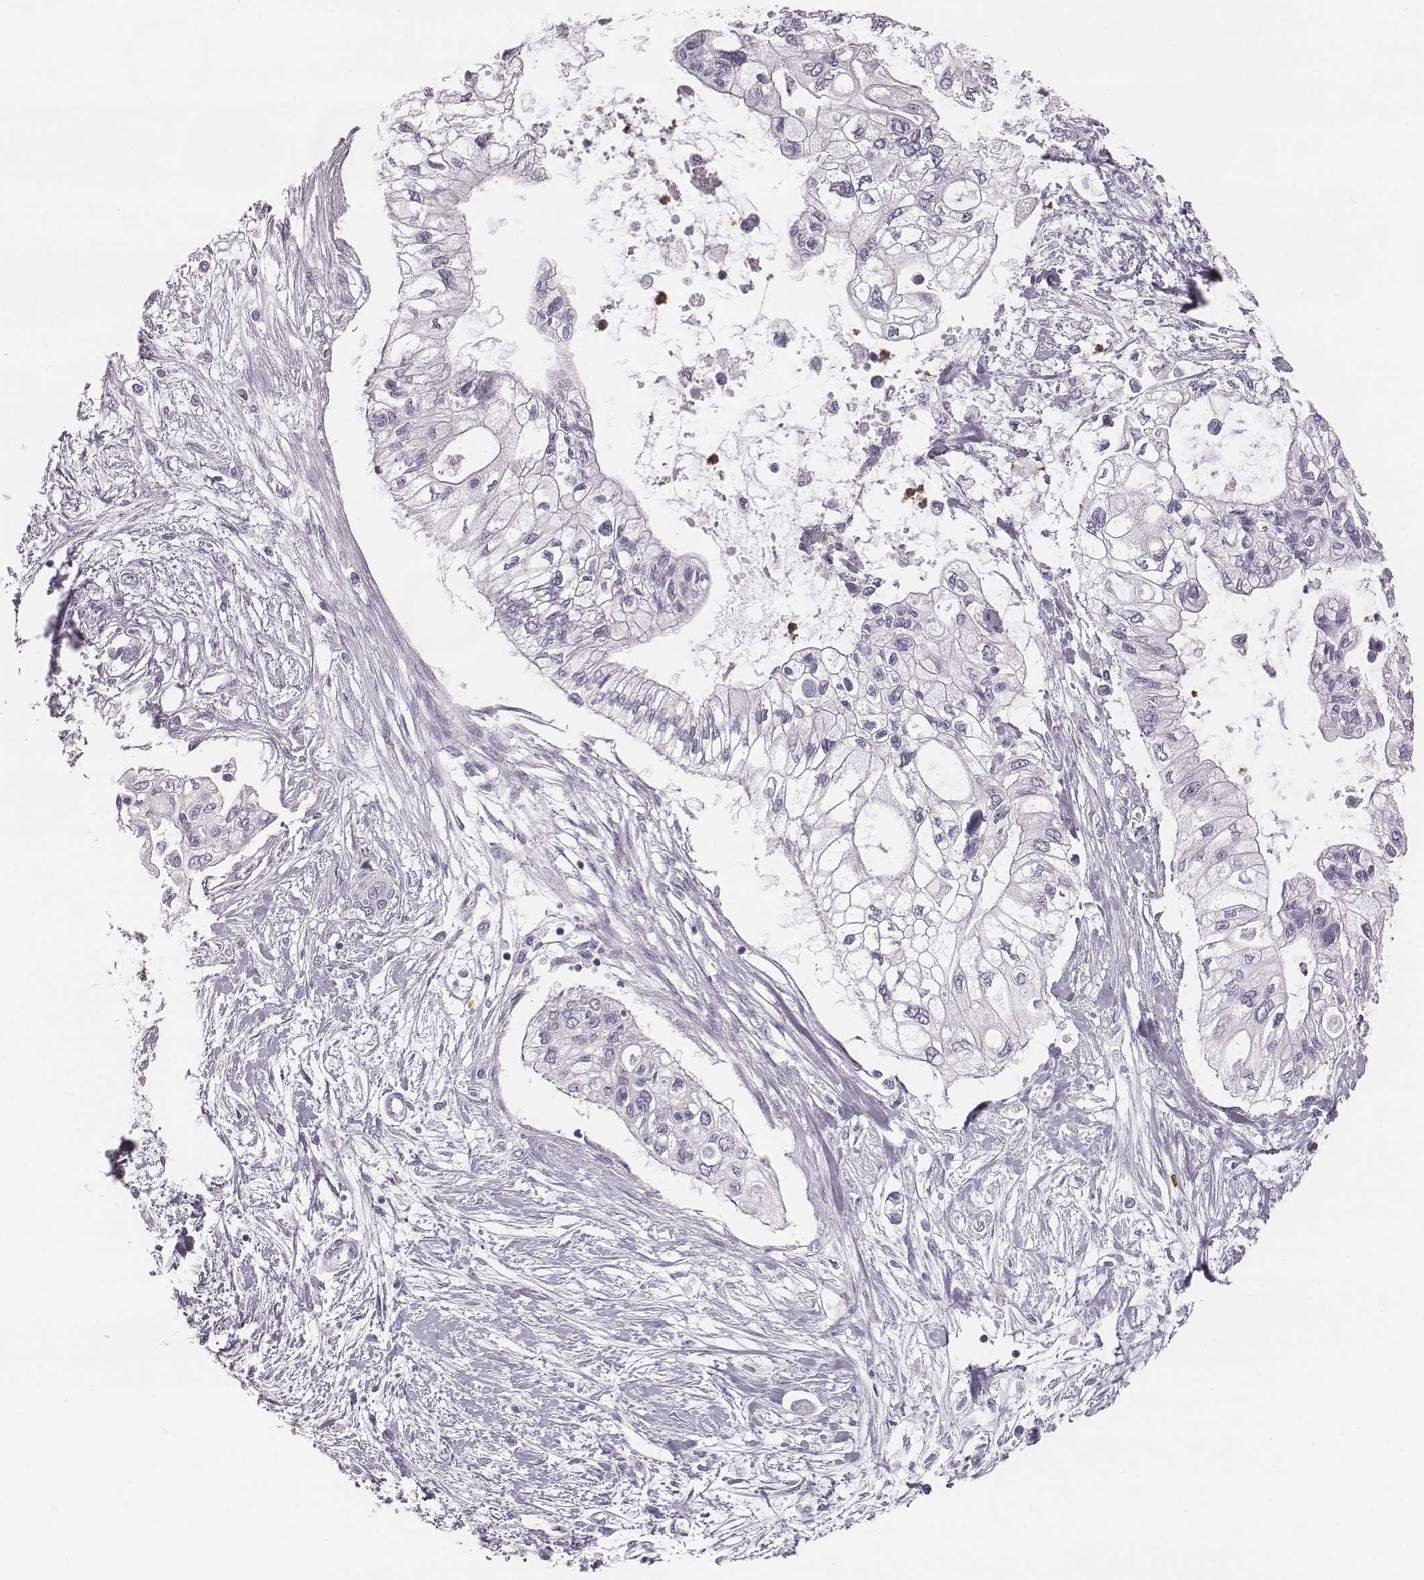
{"staining": {"intensity": "negative", "quantity": "none", "location": "none"}, "tissue": "pancreatic cancer", "cell_type": "Tumor cells", "image_type": "cancer", "snomed": [{"axis": "morphology", "description": "Adenocarcinoma, NOS"}, {"axis": "topography", "description": "Pancreas"}], "caption": "This histopathology image is of pancreatic cancer stained with immunohistochemistry to label a protein in brown with the nuclei are counter-stained blue. There is no staining in tumor cells.", "gene": "KCNJ12", "patient": {"sex": "female", "age": 77}}